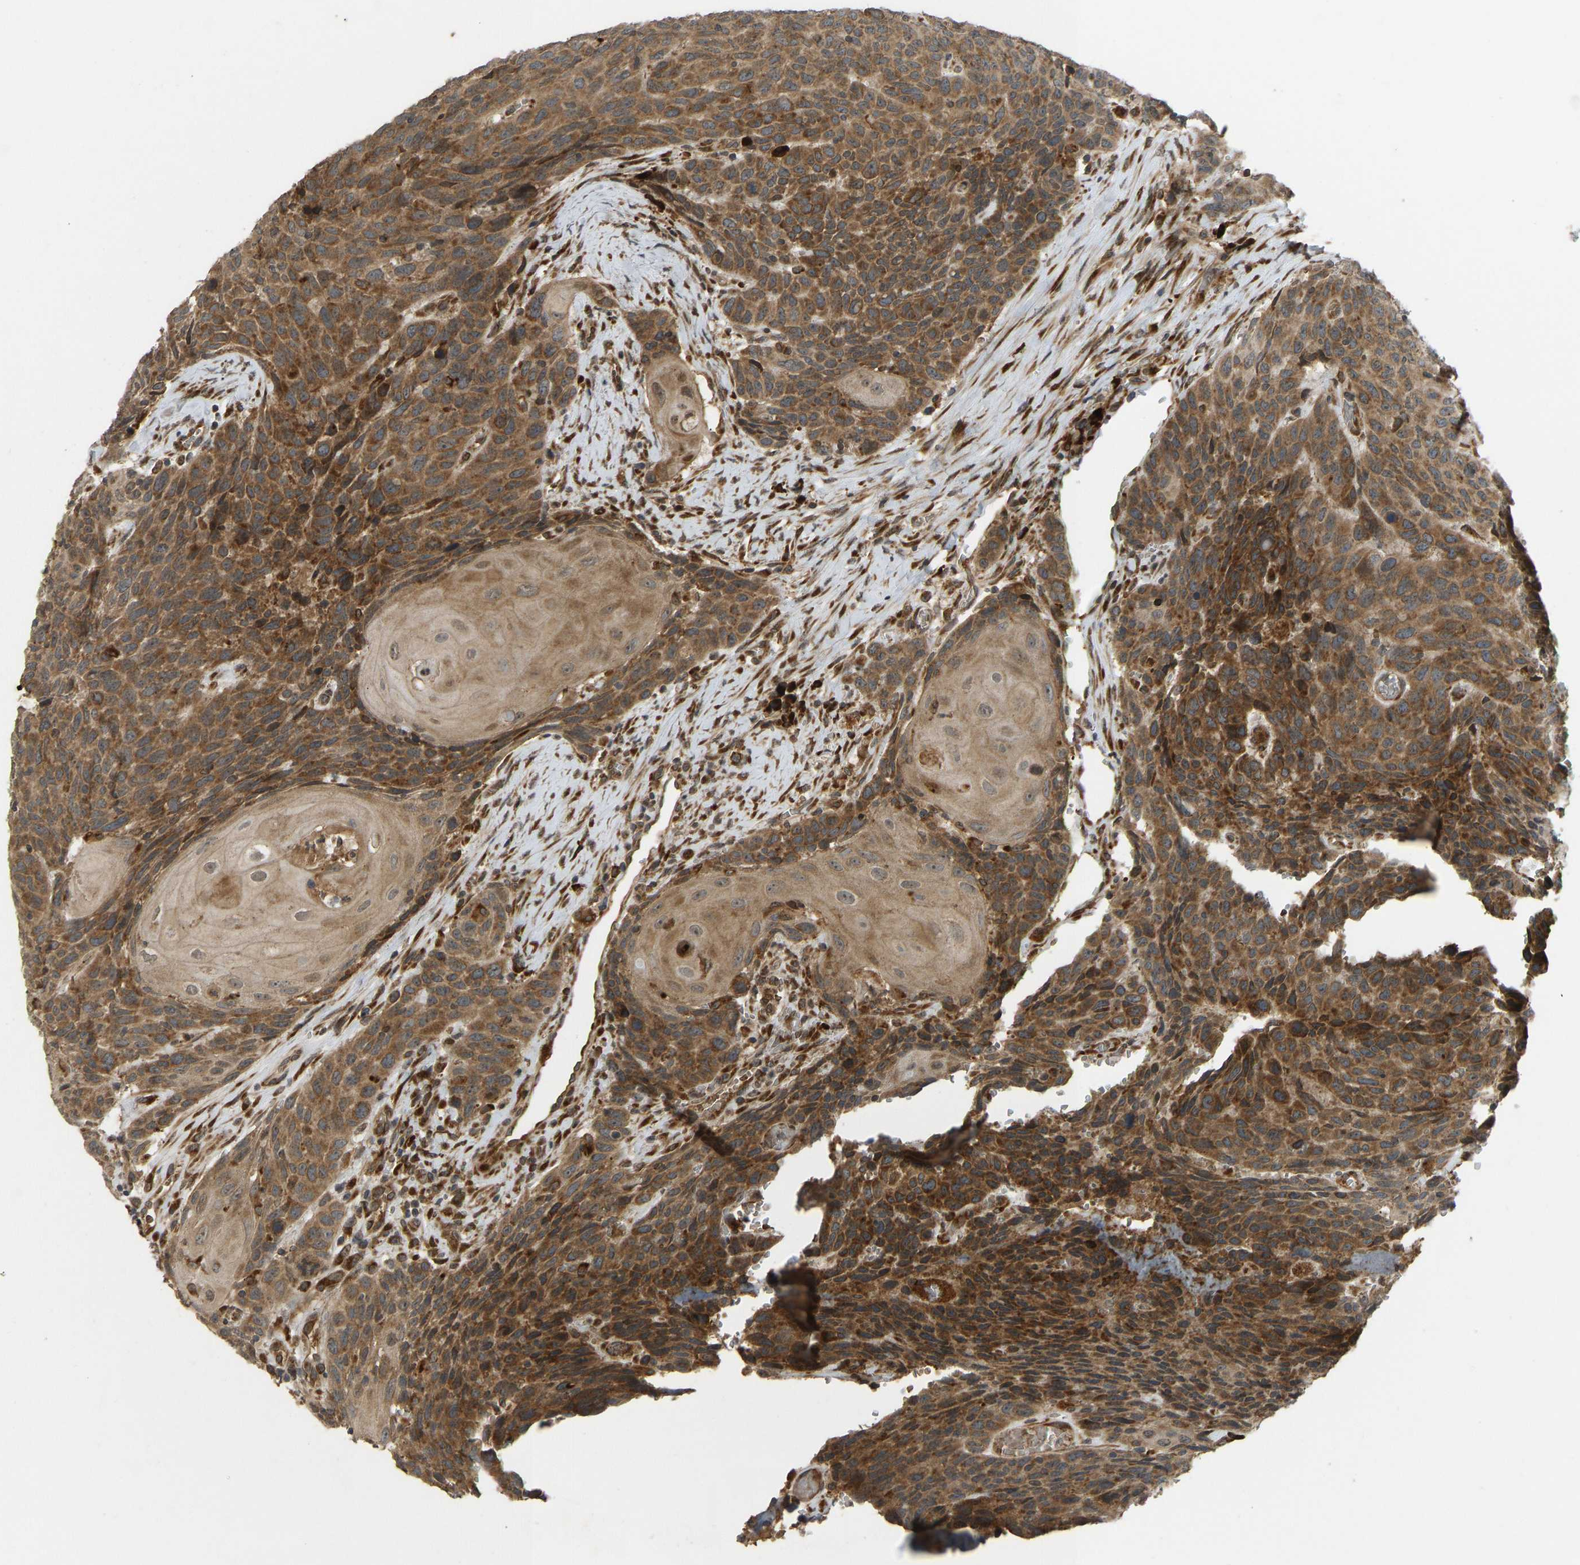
{"staining": {"intensity": "moderate", "quantity": ">75%", "location": "cytoplasmic/membranous"}, "tissue": "head and neck cancer", "cell_type": "Tumor cells", "image_type": "cancer", "snomed": [{"axis": "morphology", "description": "Squamous cell carcinoma, NOS"}, {"axis": "topography", "description": "Head-Neck"}], "caption": "Moderate cytoplasmic/membranous expression for a protein is appreciated in about >75% of tumor cells of head and neck cancer (squamous cell carcinoma) using IHC.", "gene": "RPN2", "patient": {"sex": "male", "age": 66}}